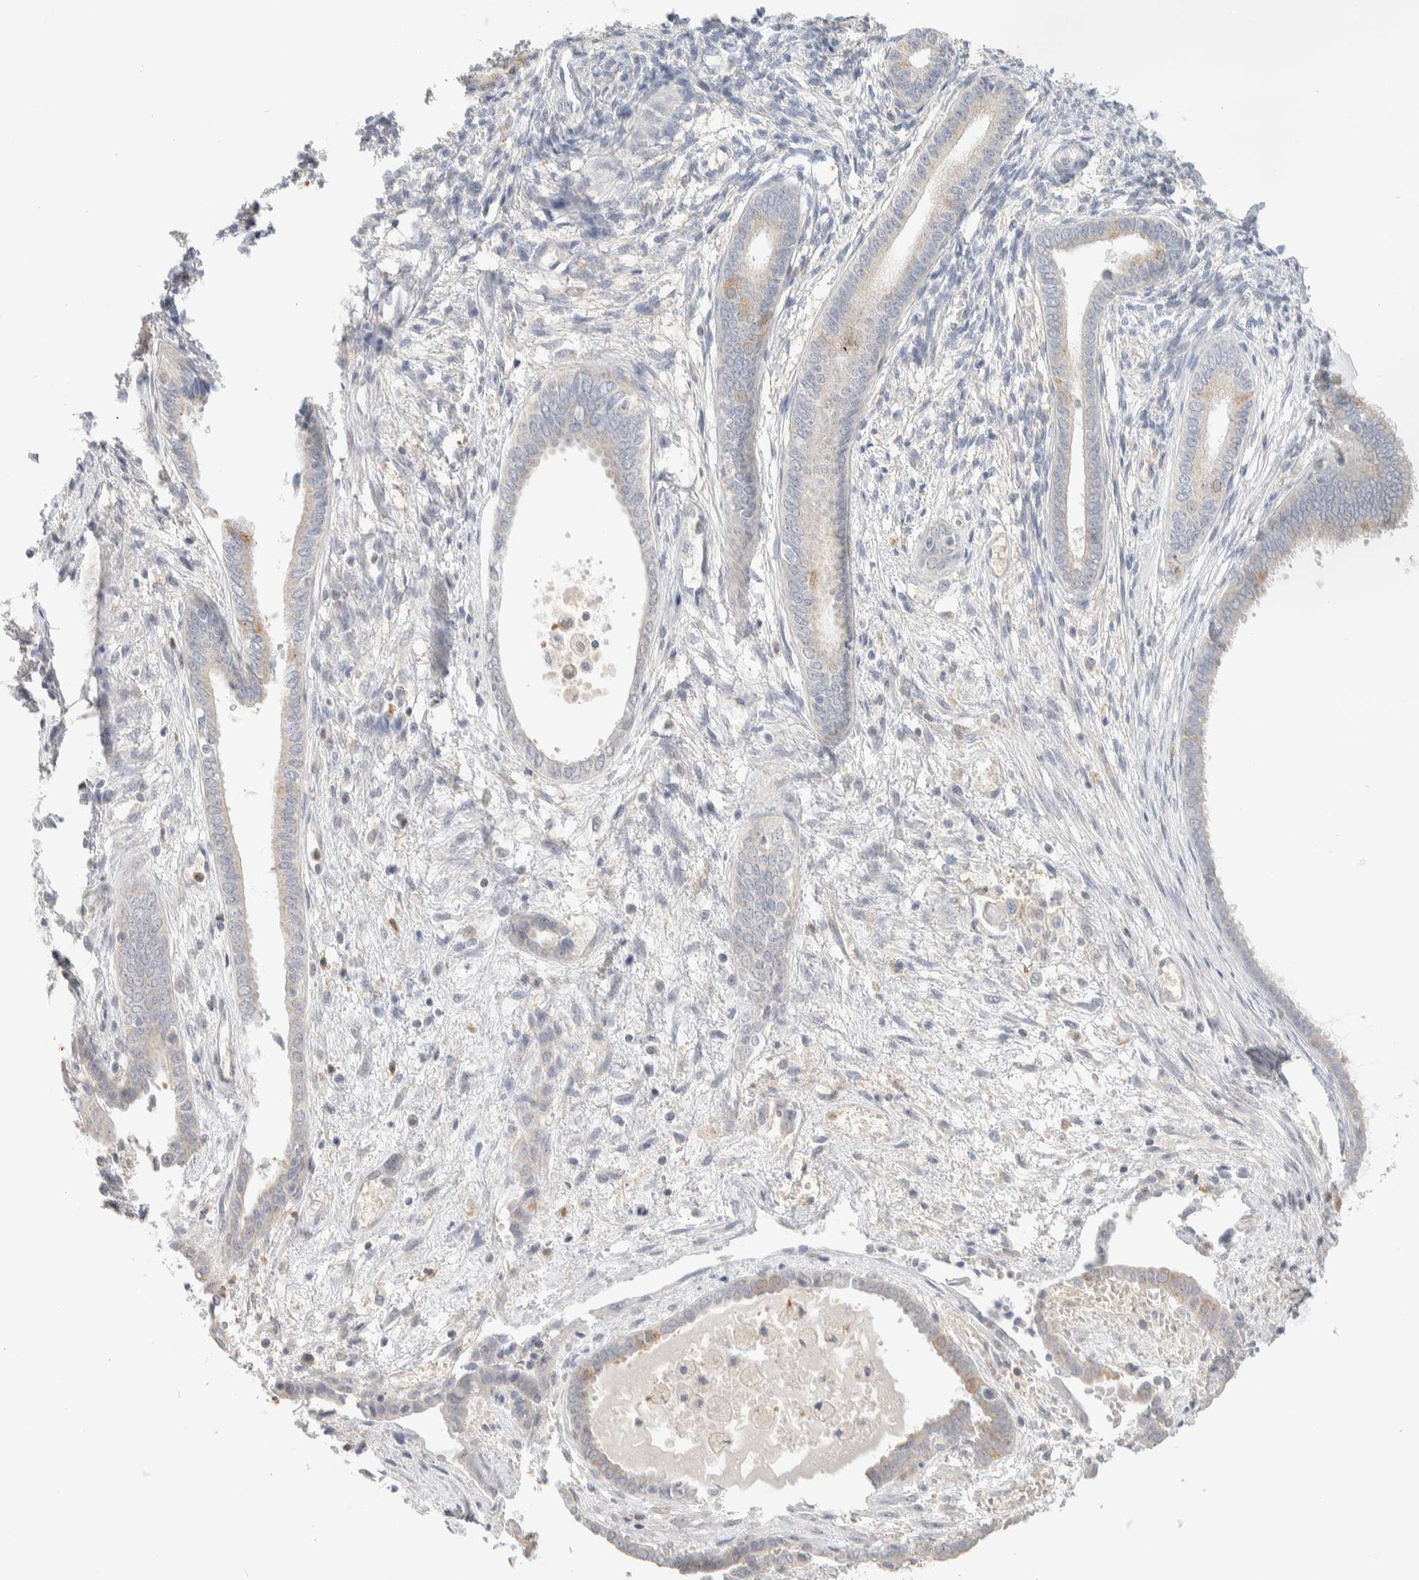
{"staining": {"intensity": "negative", "quantity": "none", "location": "none"}, "tissue": "endometrium", "cell_type": "Cells in endometrial stroma", "image_type": "normal", "snomed": [{"axis": "morphology", "description": "Normal tissue, NOS"}, {"axis": "topography", "description": "Endometrium"}], "caption": "Endometrium stained for a protein using immunohistochemistry shows no staining cells in endometrial stroma.", "gene": "HDHD3", "patient": {"sex": "female", "age": 56}}